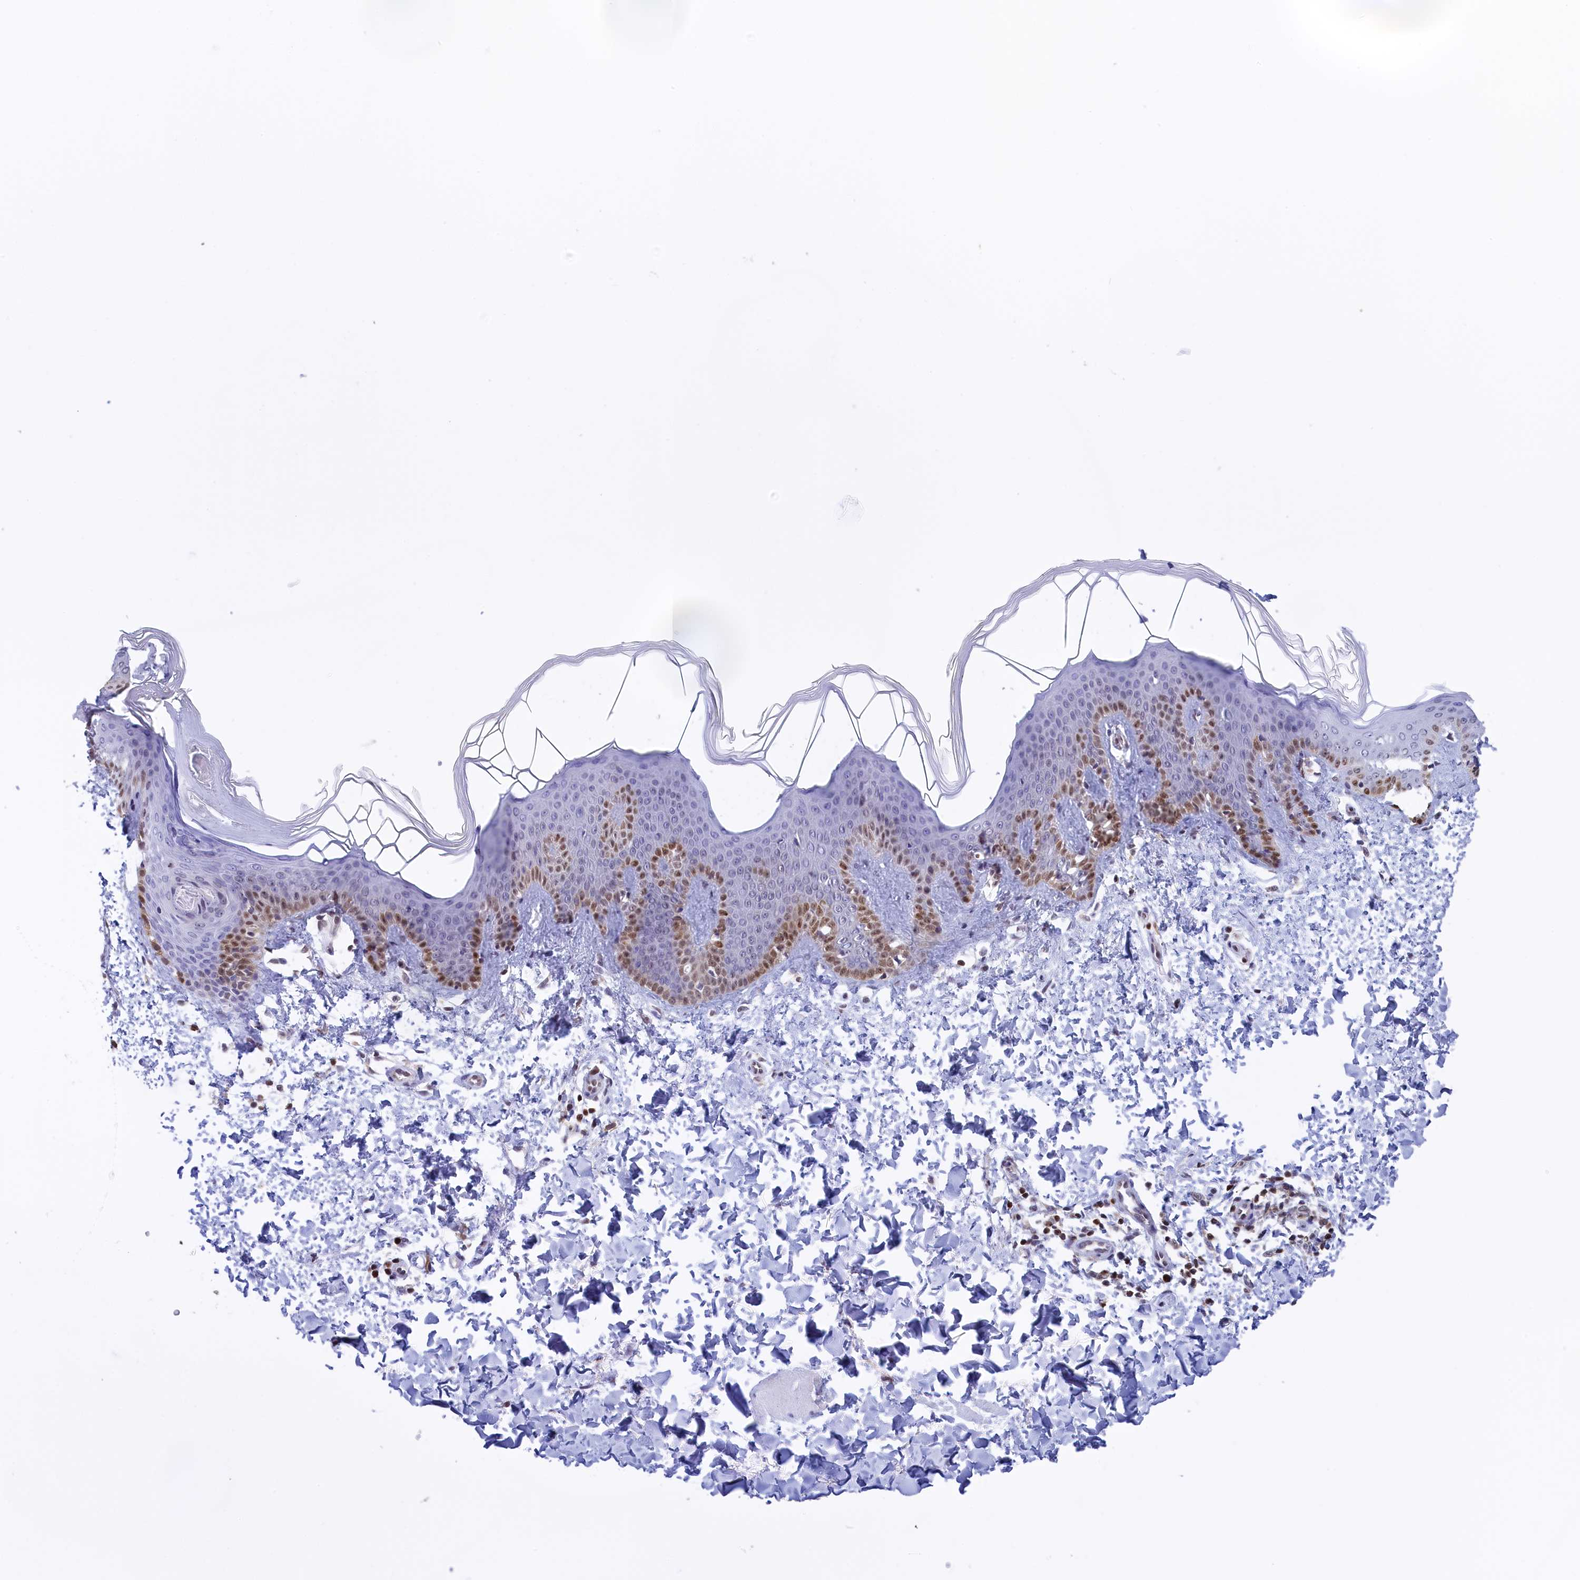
{"staining": {"intensity": "negative", "quantity": "none", "location": "none"}, "tissue": "skin", "cell_type": "Fibroblasts", "image_type": "normal", "snomed": [{"axis": "morphology", "description": "Normal tissue, NOS"}, {"axis": "topography", "description": "Skin"}], "caption": "Fibroblasts show no significant positivity in benign skin. The staining was performed using DAB to visualize the protein expression in brown, while the nuclei were stained in blue with hematoxylin (Magnification: 20x).", "gene": "IZUMO2", "patient": {"sex": "male", "age": 36}}